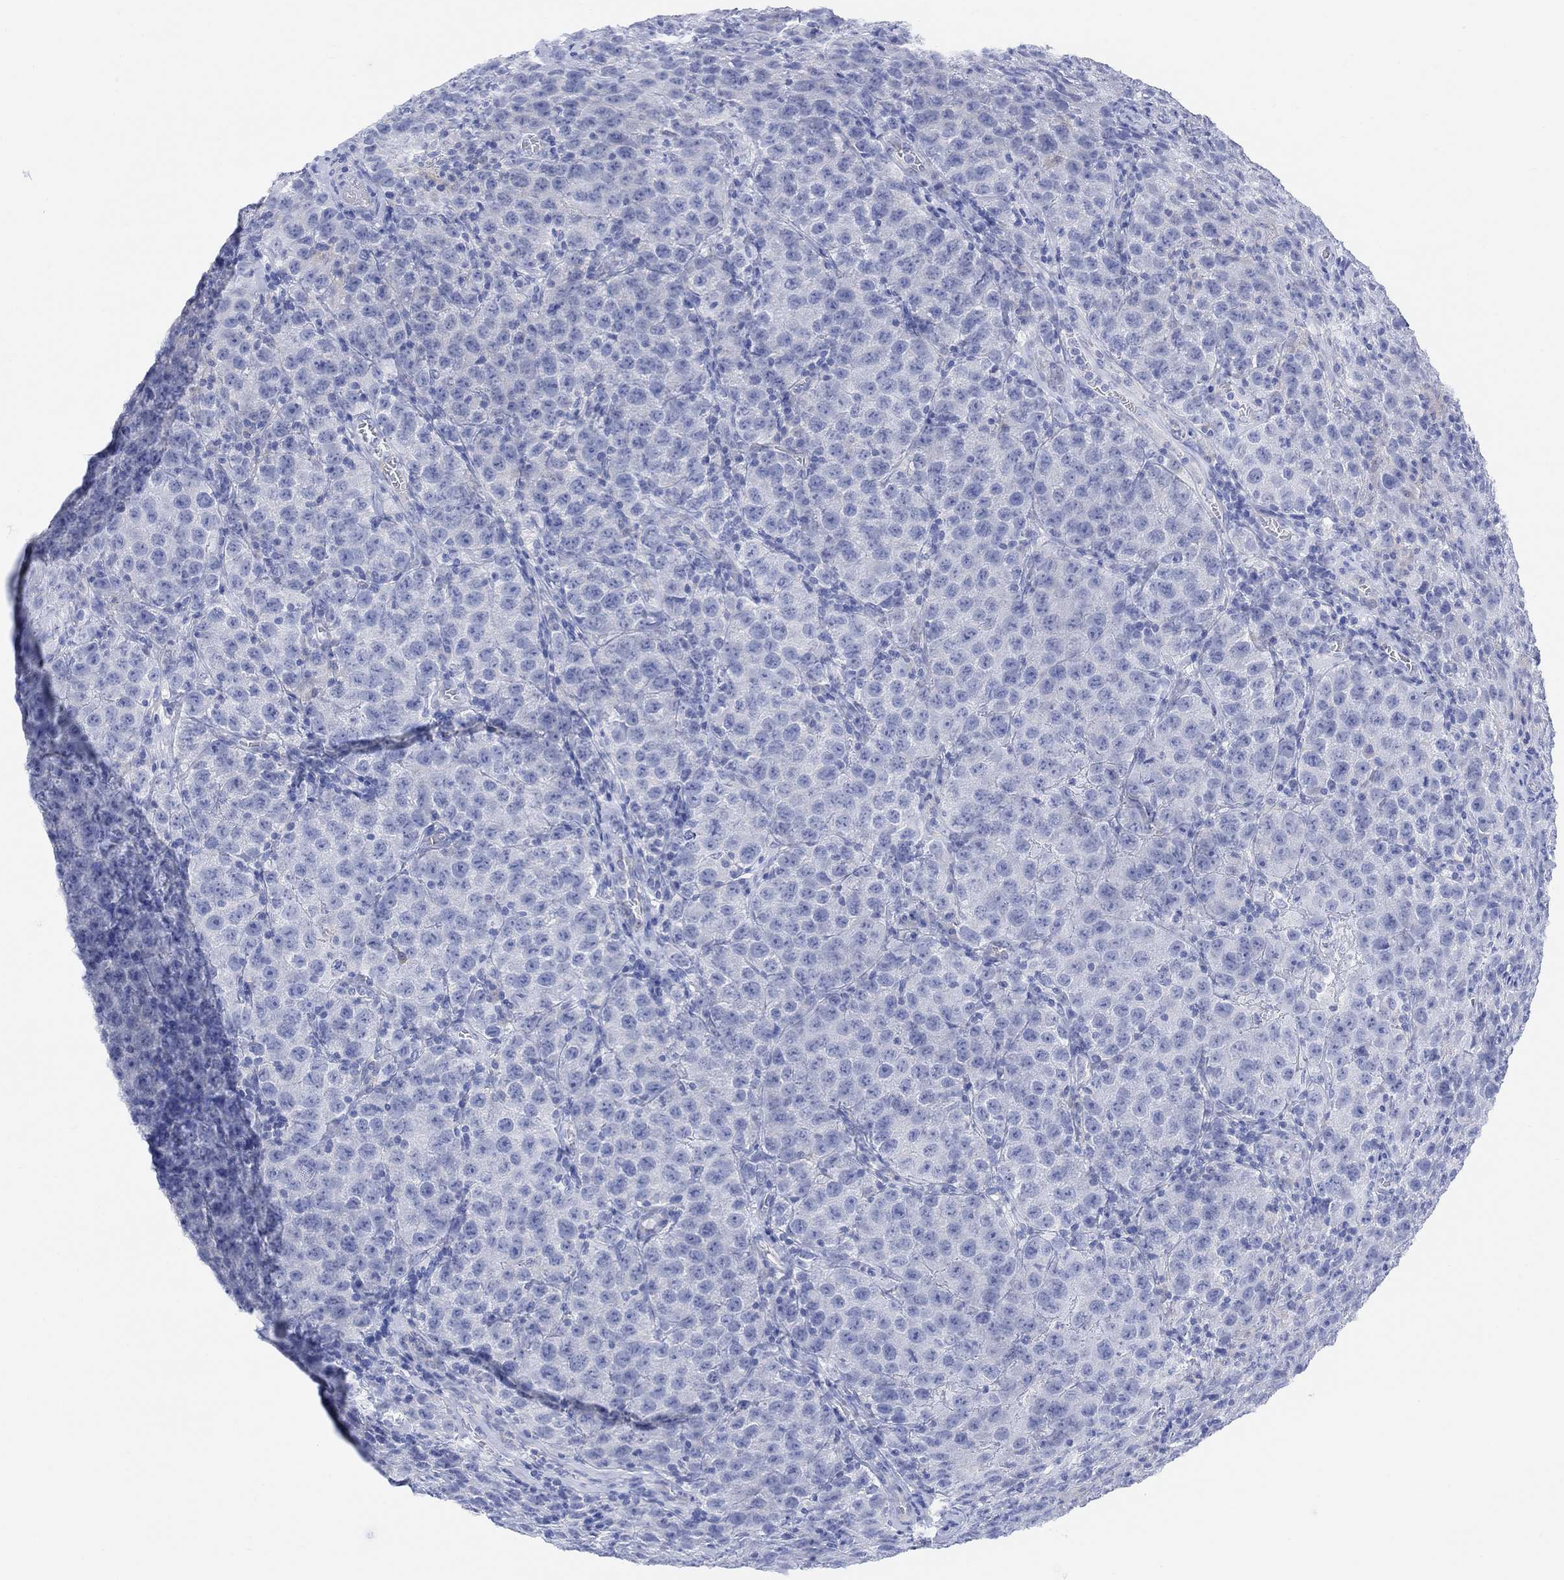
{"staining": {"intensity": "negative", "quantity": "none", "location": "none"}, "tissue": "testis cancer", "cell_type": "Tumor cells", "image_type": "cancer", "snomed": [{"axis": "morphology", "description": "Seminoma, NOS"}, {"axis": "topography", "description": "Testis"}], "caption": "Testis cancer was stained to show a protein in brown. There is no significant expression in tumor cells.", "gene": "GNG13", "patient": {"sex": "male", "age": 52}}